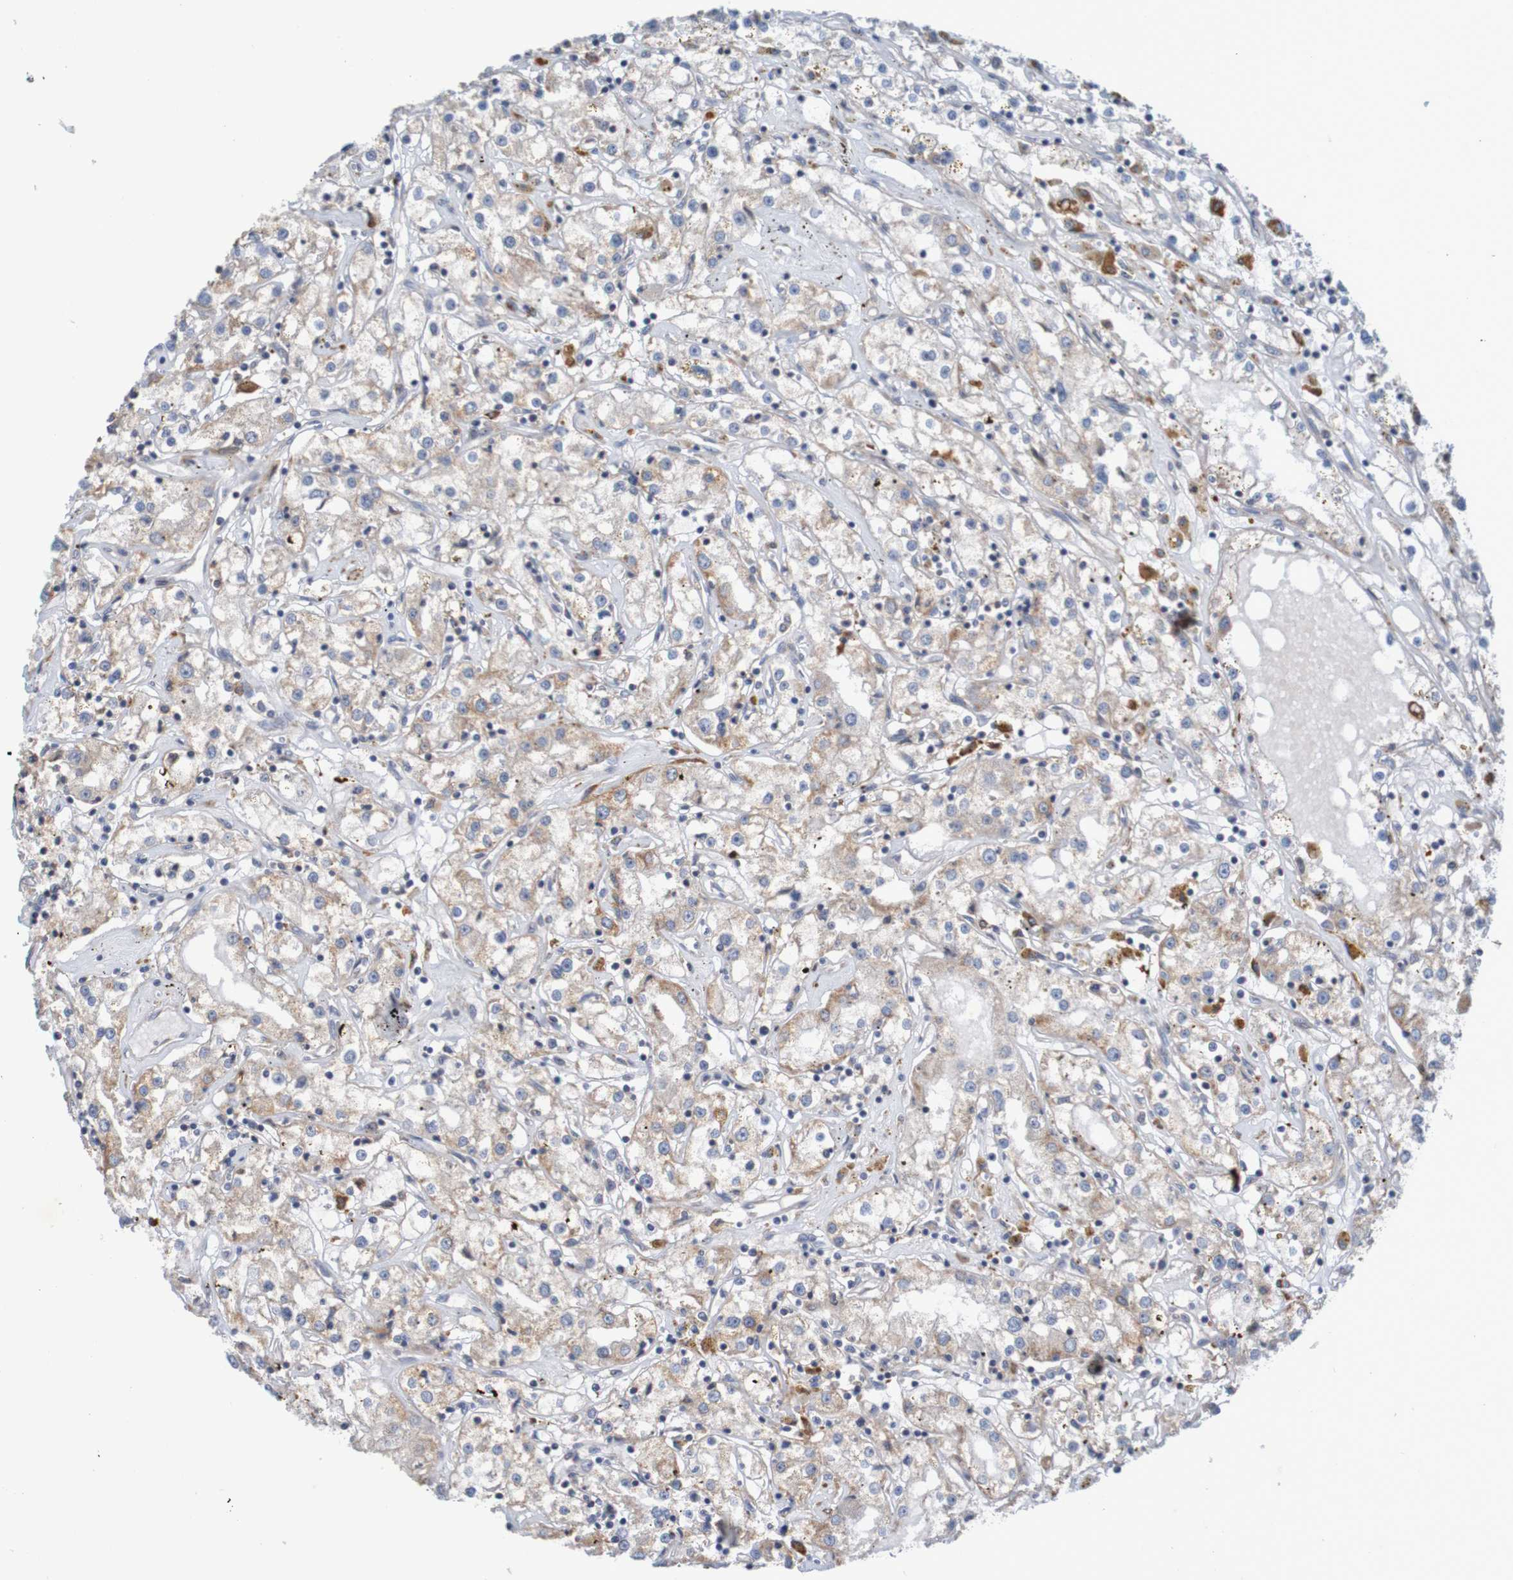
{"staining": {"intensity": "weak", "quantity": "25%-75%", "location": "cytoplasmic/membranous"}, "tissue": "renal cancer", "cell_type": "Tumor cells", "image_type": "cancer", "snomed": [{"axis": "morphology", "description": "Adenocarcinoma, NOS"}, {"axis": "topography", "description": "Kidney"}], "caption": "Immunohistochemistry (IHC) histopathology image of renal cancer (adenocarcinoma) stained for a protein (brown), which reveals low levels of weak cytoplasmic/membranous expression in approximately 25%-75% of tumor cells.", "gene": "CLDN18", "patient": {"sex": "male", "age": 56}}